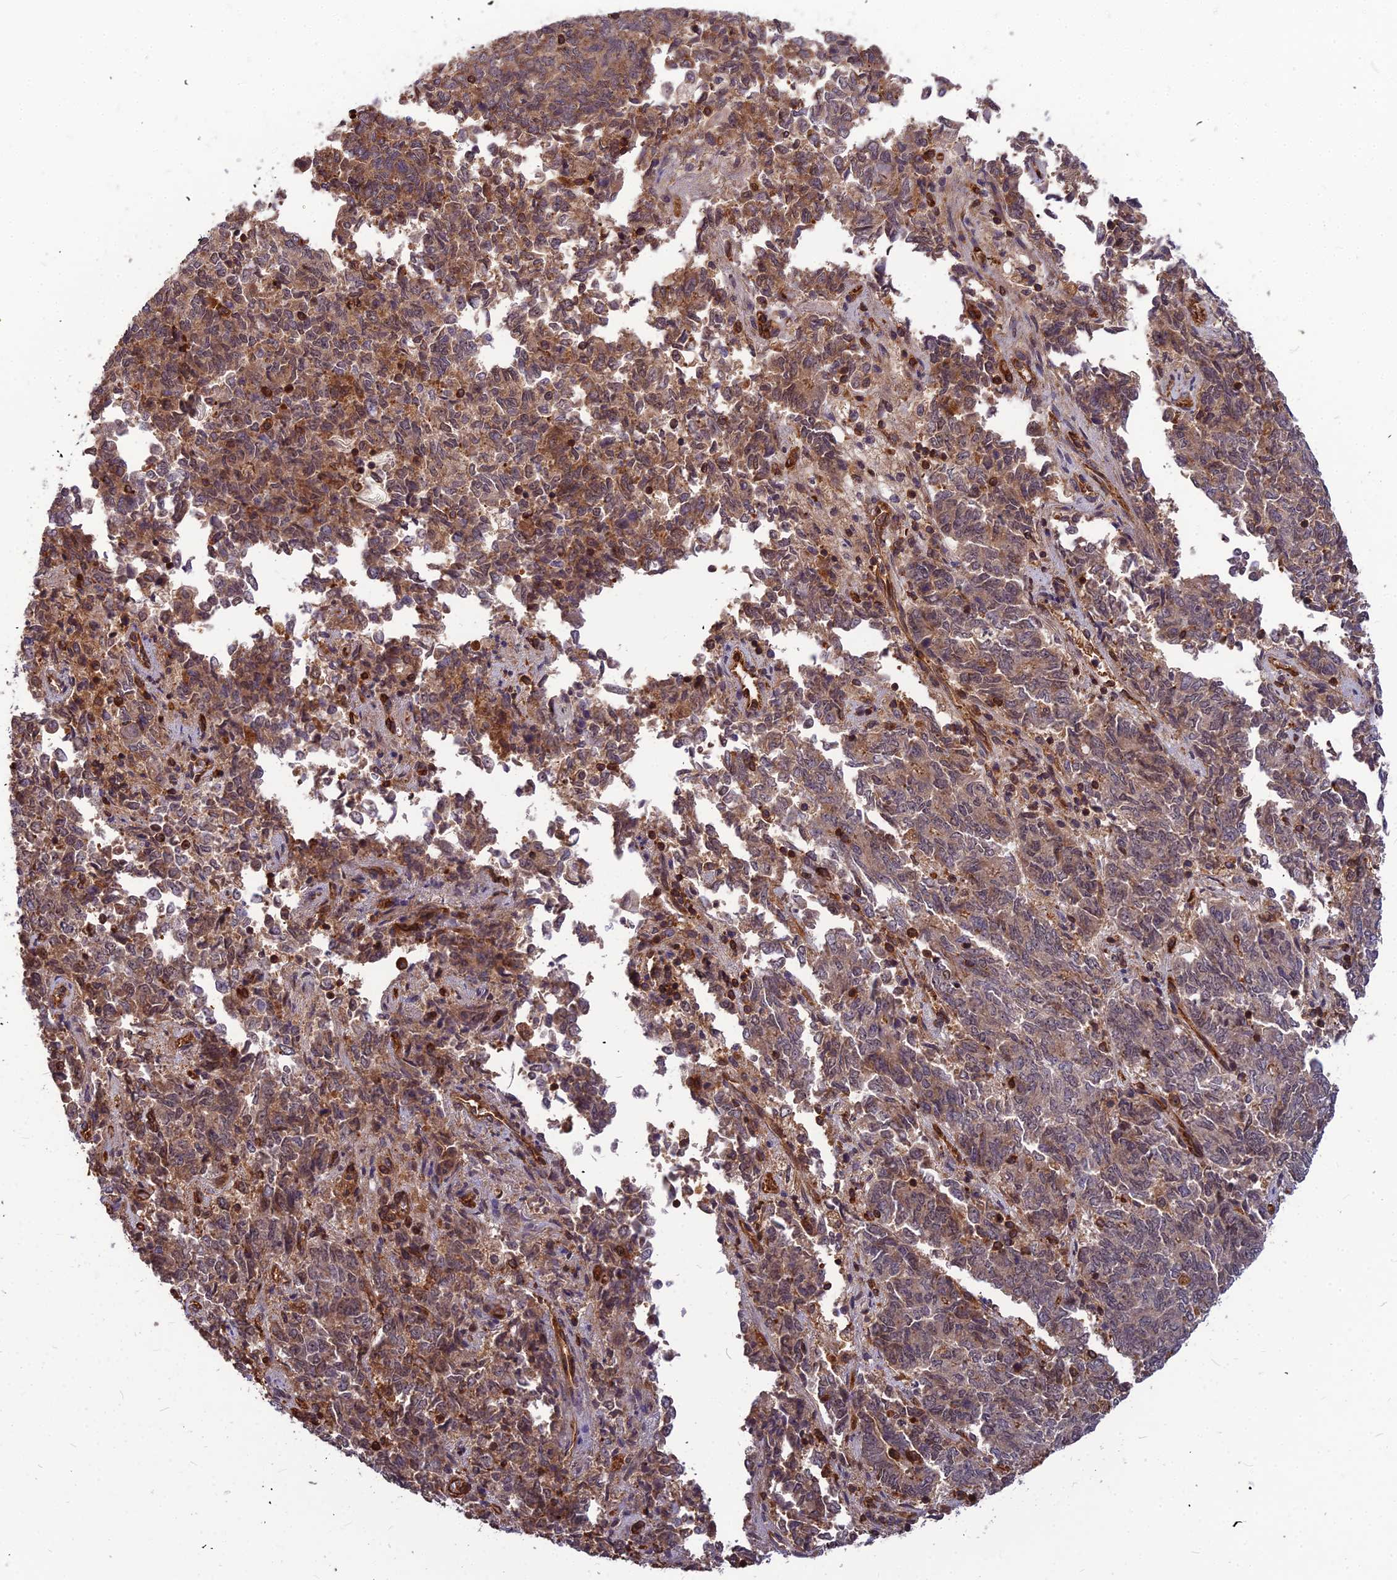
{"staining": {"intensity": "moderate", "quantity": ">75%", "location": "cytoplasmic/membranous"}, "tissue": "endometrial cancer", "cell_type": "Tumor cells", "image_type": "cancer", "snomed": [{"axis": "morphology", "description": "Adenocarcinoma, NOS"}, {"axis": "topography", "description": "Endometrium"}], "caption": "This is a photomicrograph of immunohistochemistry (IHC) staining of endometrial adenocarcinoma, which shows moderate positivity in the cytoplasmic/membranous of tumor cells.", "gene": "ZNF467", "patient": {"sex": "female", "age": 80}}